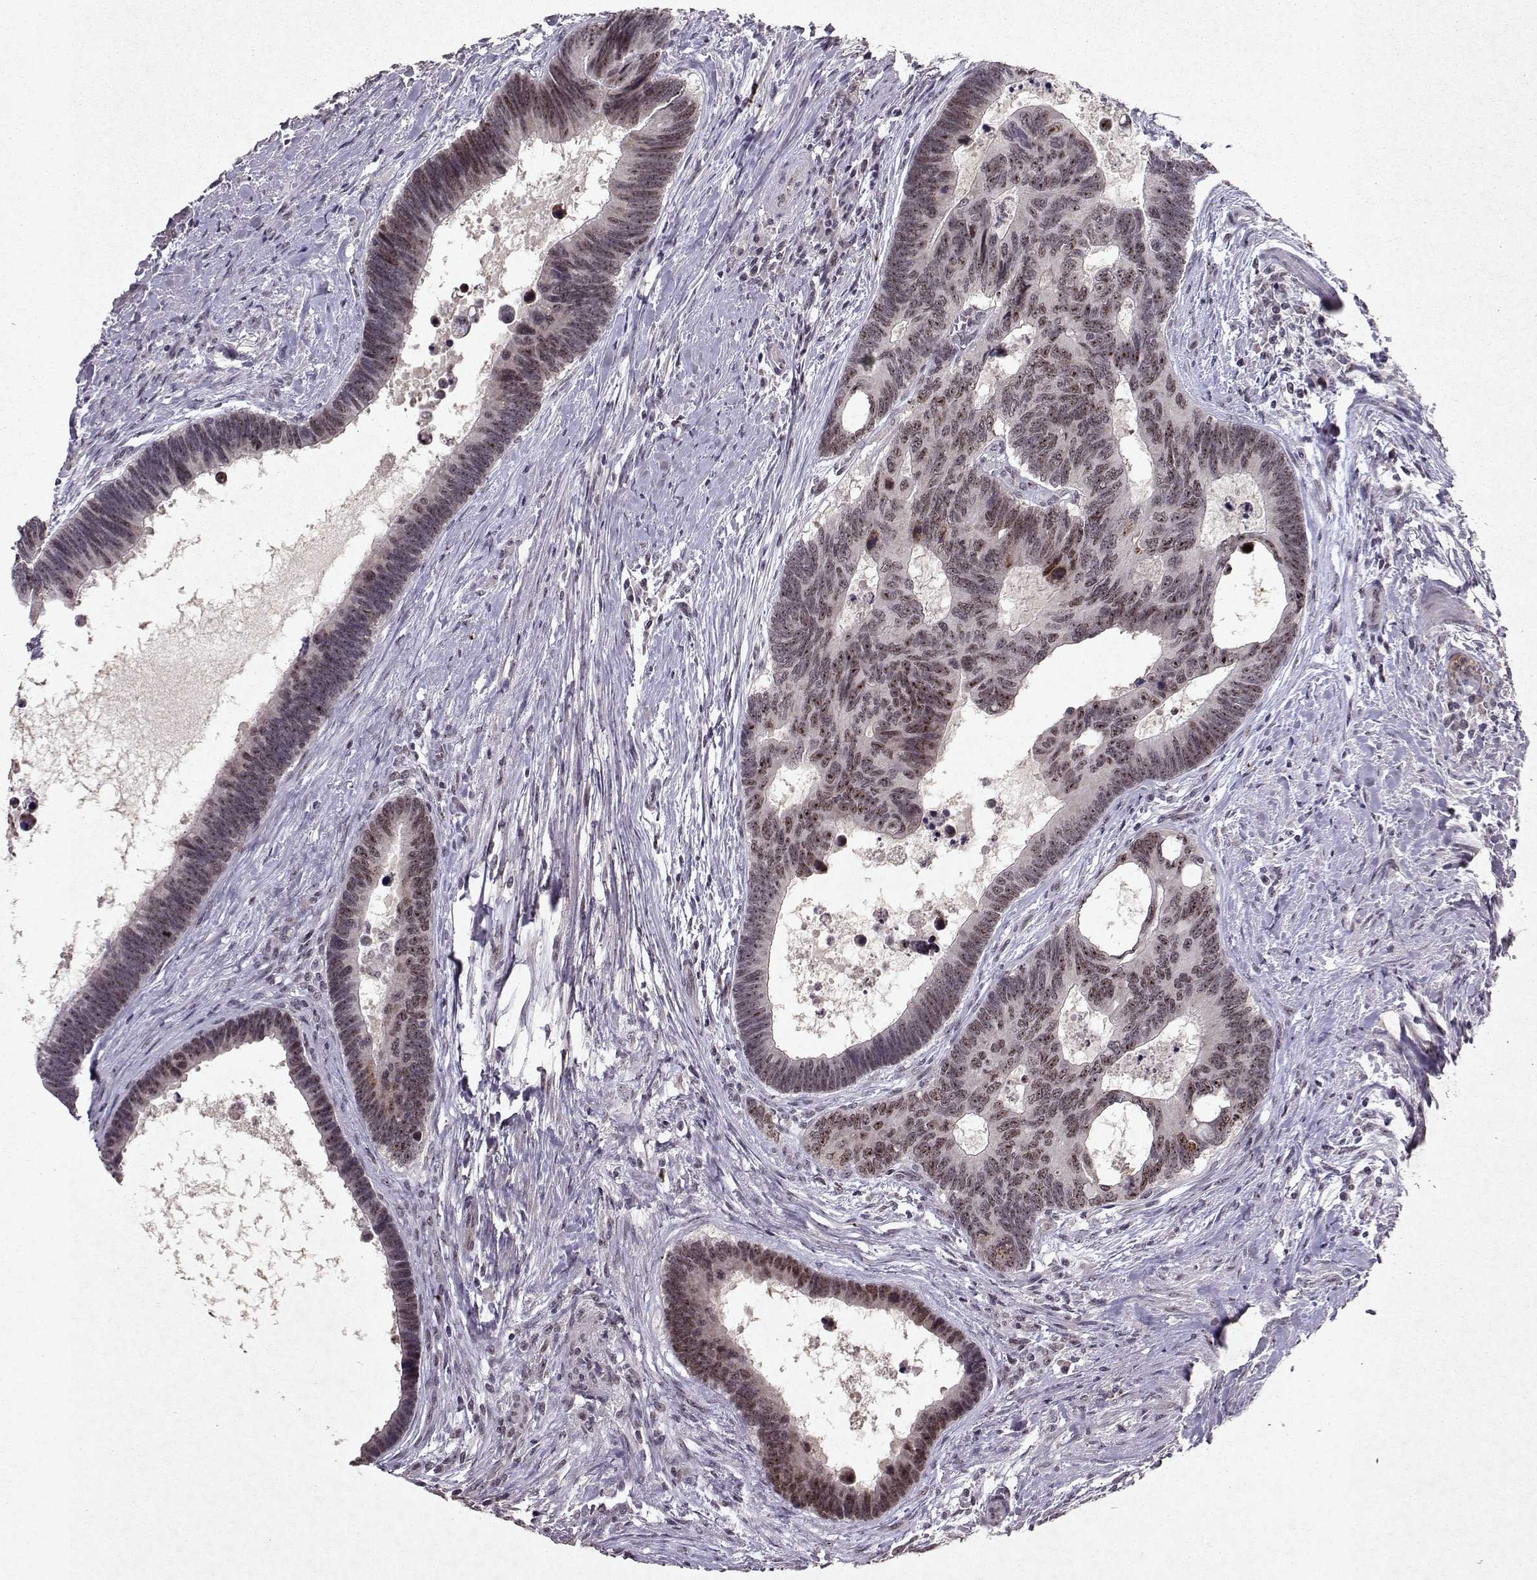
{"staining": {"intensity": "strong", "quantity": "25%-75%", "location": "nuclear"}, "tissue": "colorectal cancer", "cell_type": "Tumor cells", "image_type": "cancer", "snomed": [{"axis": "morphology", "description": "Adenocarcinoma, NOS"}, {"axis": "topography", "description": "Colon"}], "caption": "Adenocarcinoma (colorectal) was stained to show a protein in brown. There is high levels of strong nuclear staining in approximately 25%-75% of tumor cells. (DAB IHC, brown staining for protein, blue staining for nuclei).", "gene": "DDX56", "patient": {"sex": "female", "age": 77}}